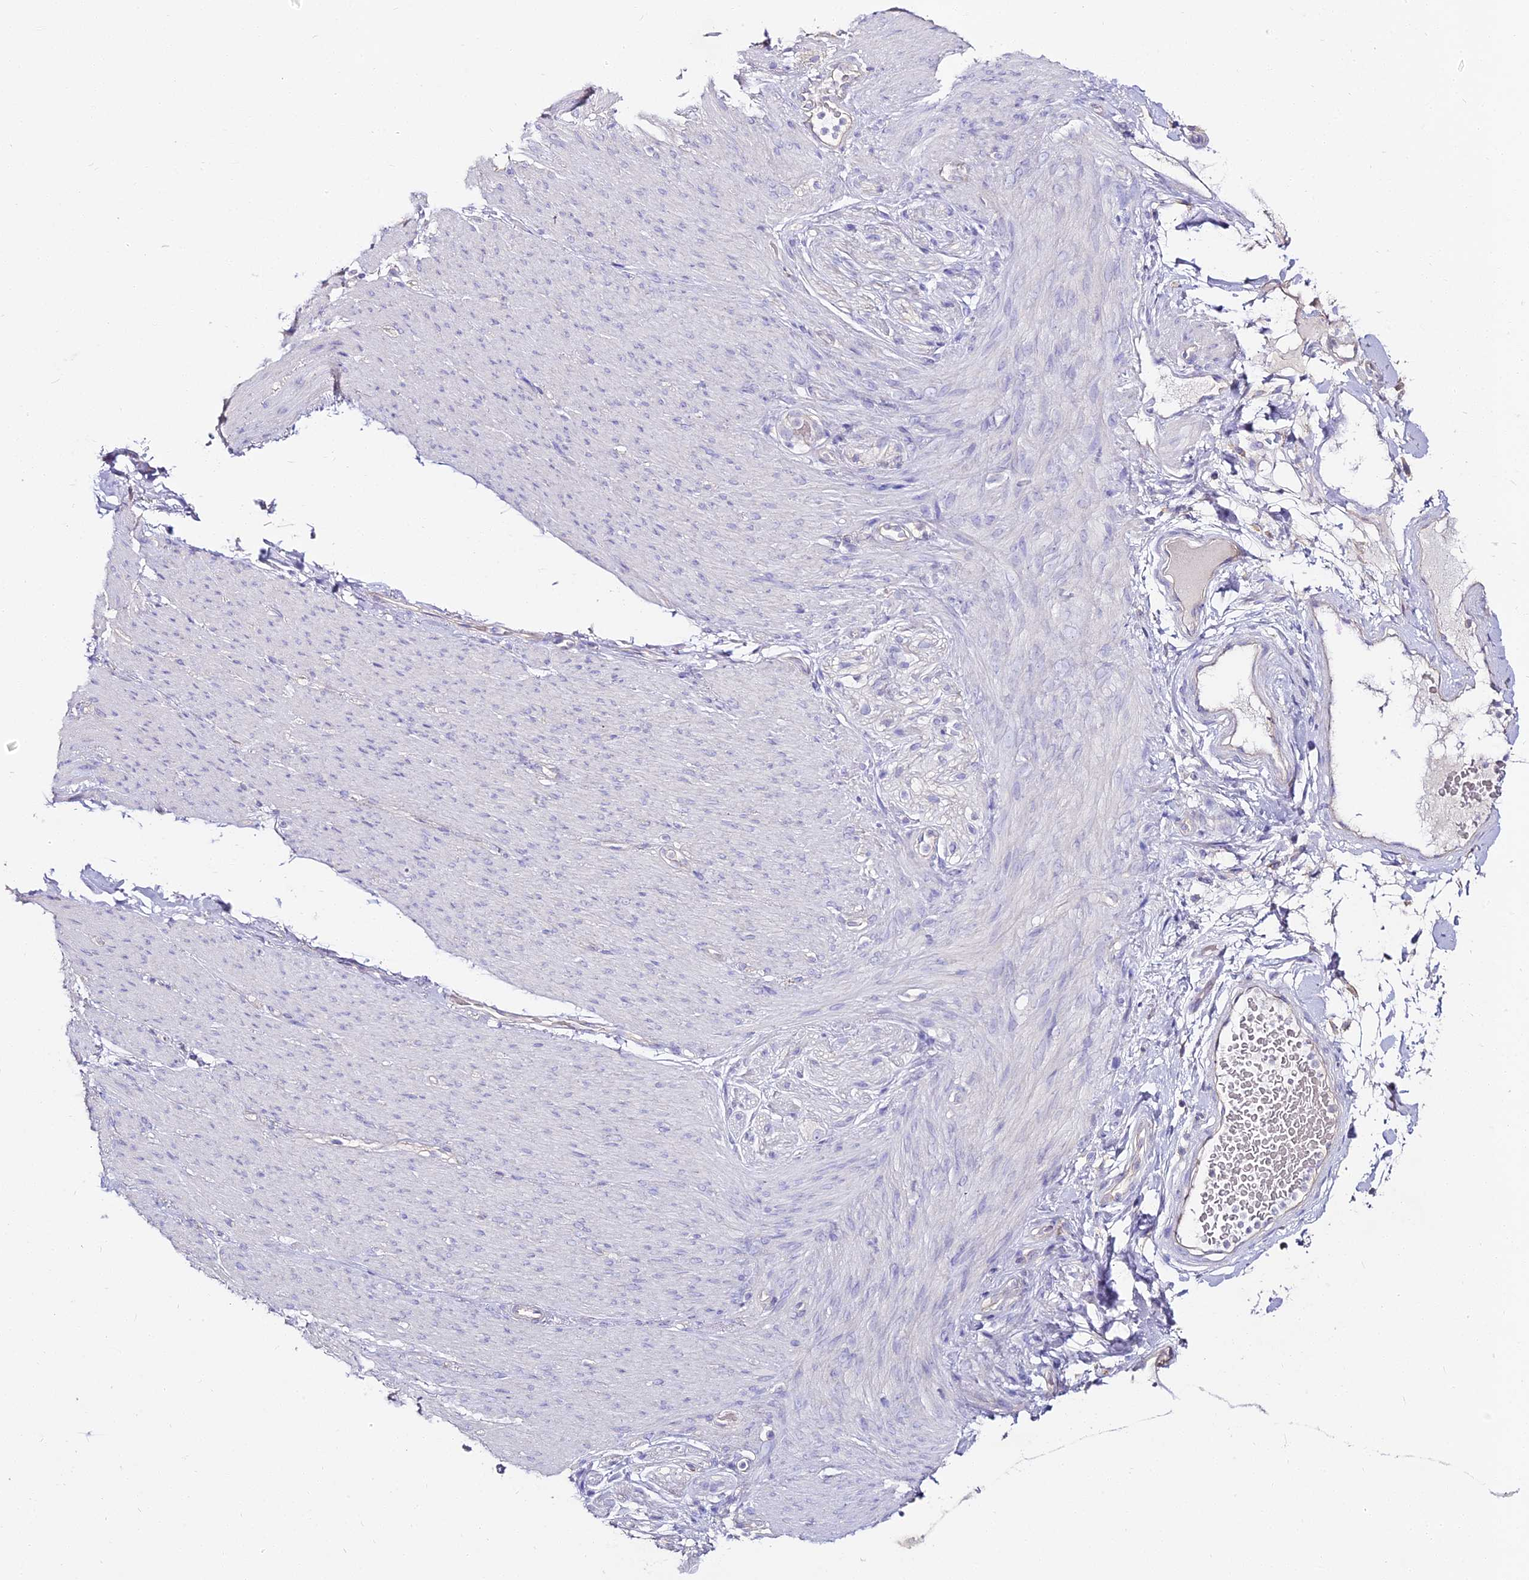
{"staining": {"intensity": "negative", "quantity": "none", "location": "none"}, "tissue": "adipose tissue", "cell_type": "Adipocytes", "image_type": "normal", "snomed": [{"axis": "morphology", "description": "Normal tissue, NOS"}, {"axis": "topography", "description": "Colon"}, {"axis": "topography", "description": "Peripheral nerve tissue"}], "caption": "Human adipose tissue stained for a protein using IHC reveals no expression in adipocytes.", "gene": "ALPG", "patient": {"sex": "female", "age": 61}}